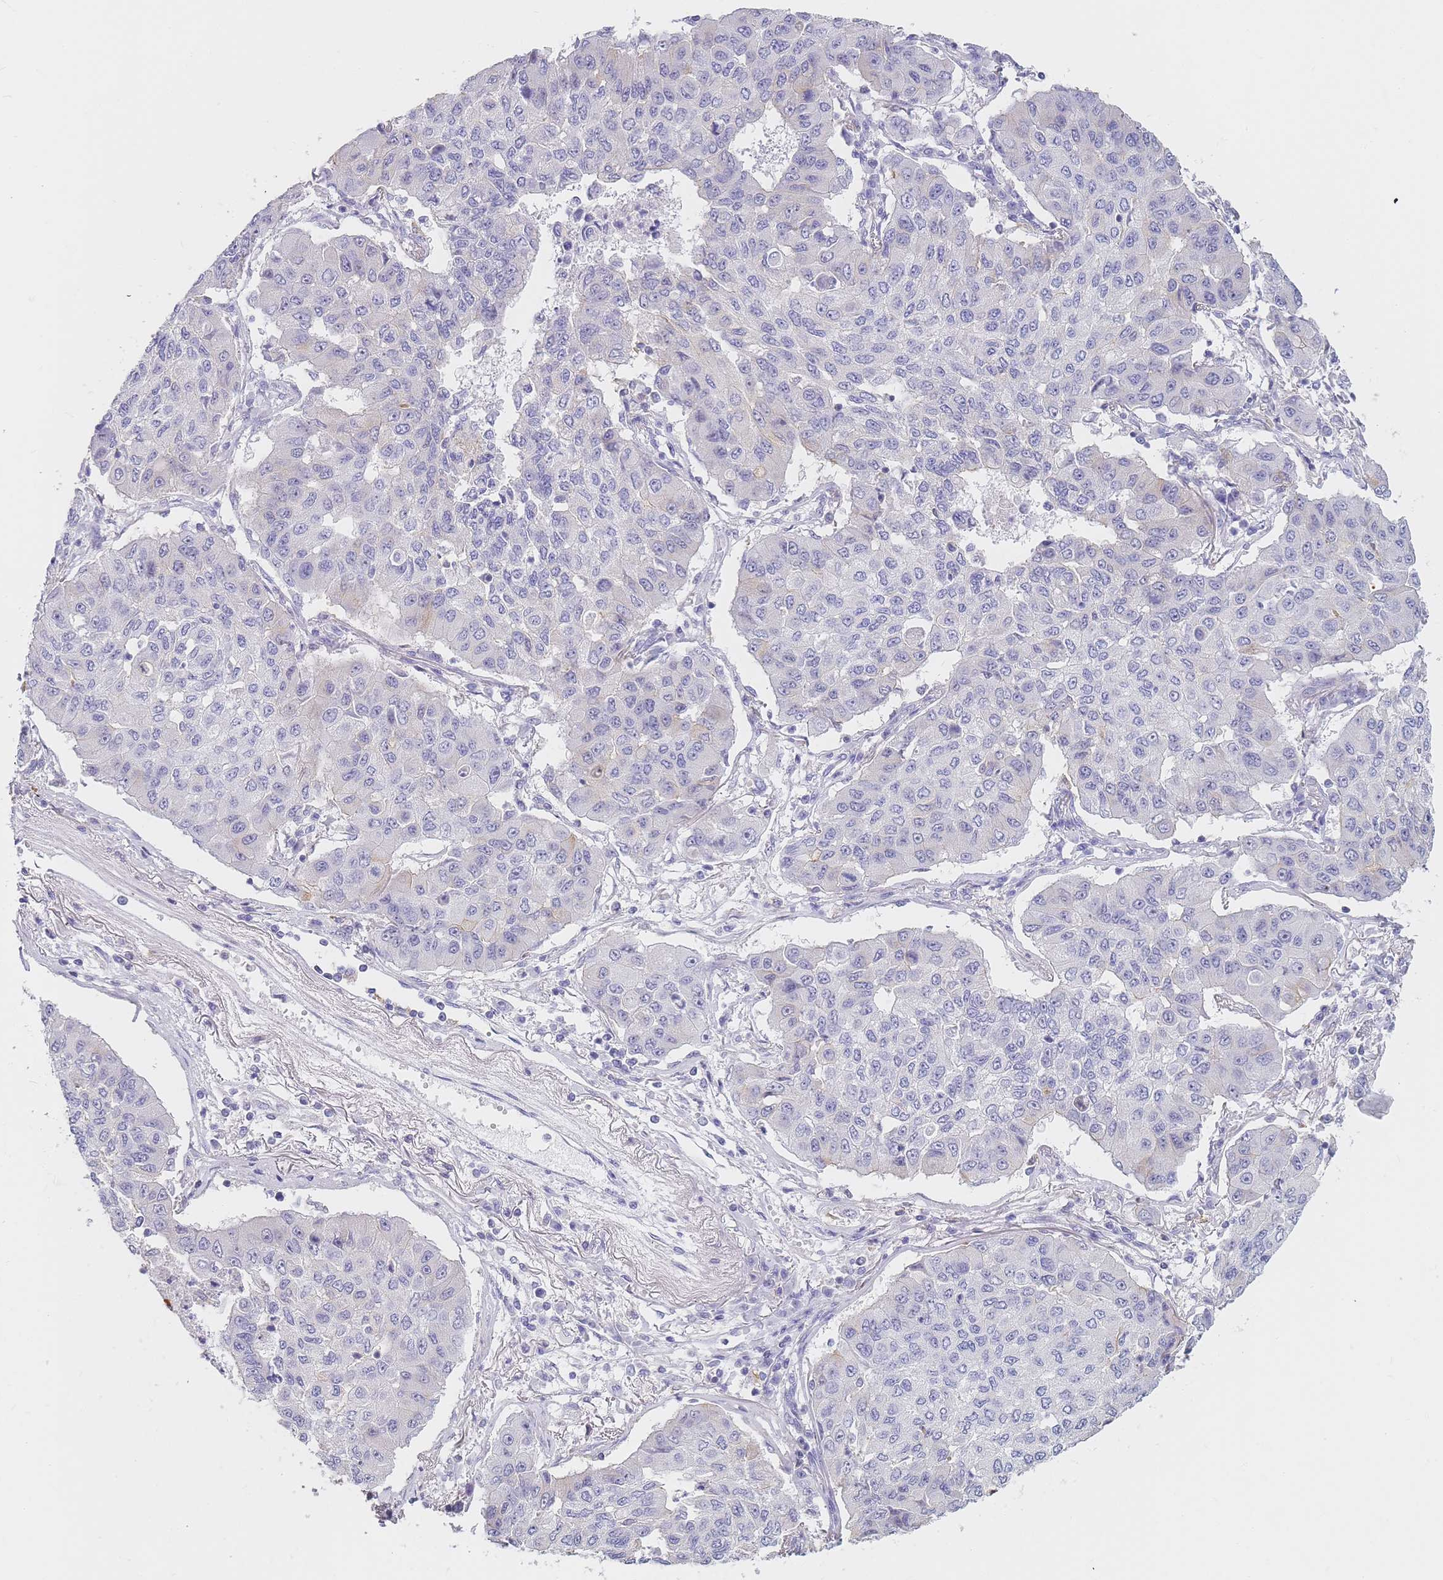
{"staining": {"intensity": "negative", "quantity": "none", "location": "none"}, "tissue": "lung cancer", "cell_type": "Tumor cells", "image_type": "cancer", "snomed": [{"axis": "morphology", "description": "Squamous cell carcinoma, NOS"}, {"axis": "topography", "description": "Lung"}], "caption": "Immunohistochemistry photomicrograph of squamous cell carcinoma (lung) stained for a protein (brown), which shows no expression in tumor cells.", "gene": "NOP14", "patient": {"sex": "male", "age": 74}}